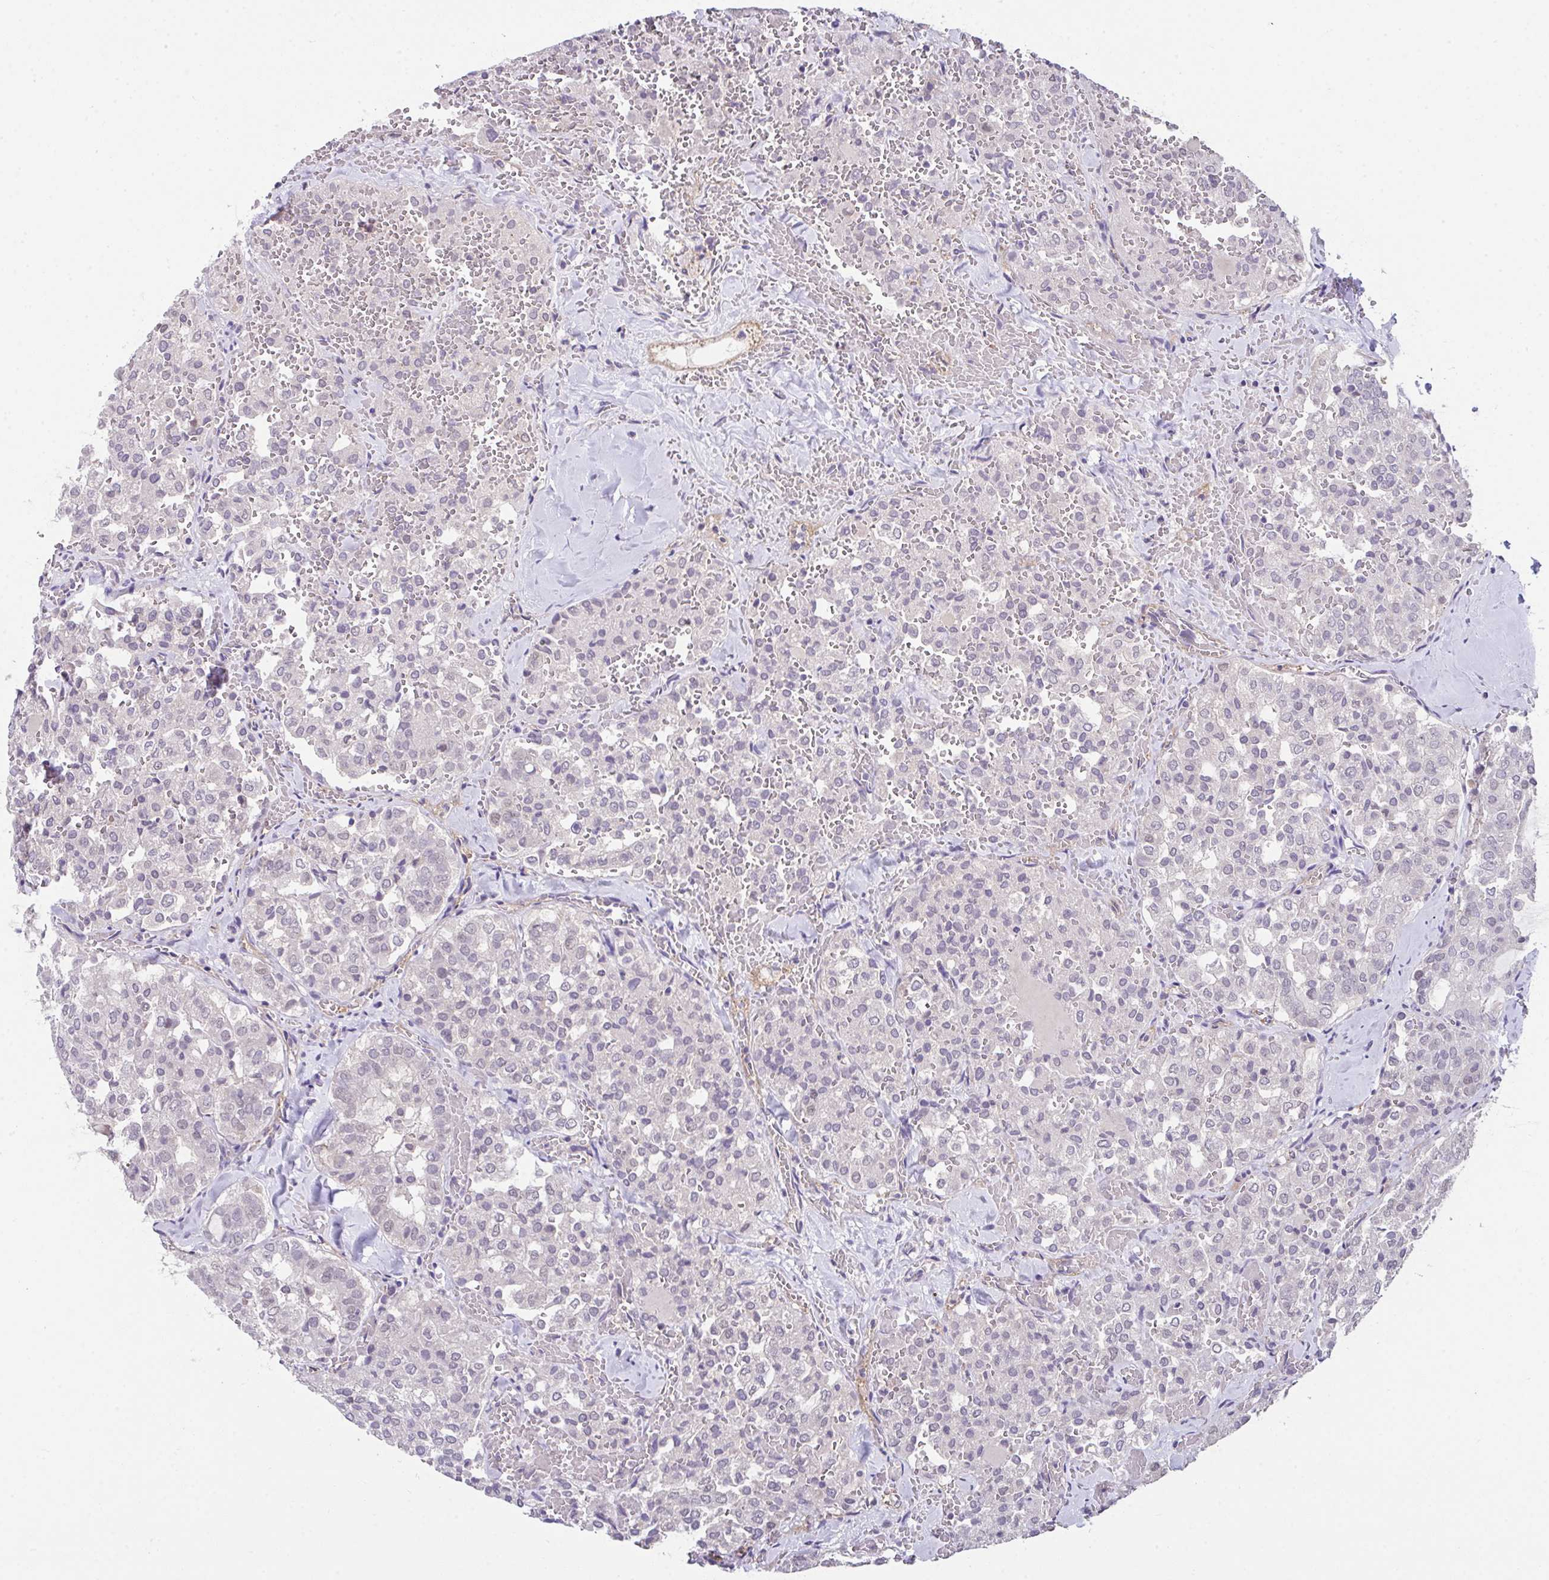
{"staining": {"intensity": "negative", "quantity": "none", "location": "none"}, "tissue": "thyroid cancer", "cell_type": "Tumor cells", "image_type": "cancer", "snomed": [{"axis": "morphology", "description": "Follicular adenoma carcinoma, NOS"}, {"axis": "topography", "description": "Thyroid gland"}], "caption": "A micrograph of follicular adenoma carcinoma (thyroid) stained for a protein shows no brown staining in tumor cells.", "gene": "GLTPD2", "patient": {"sex": "male", "age": 75}}